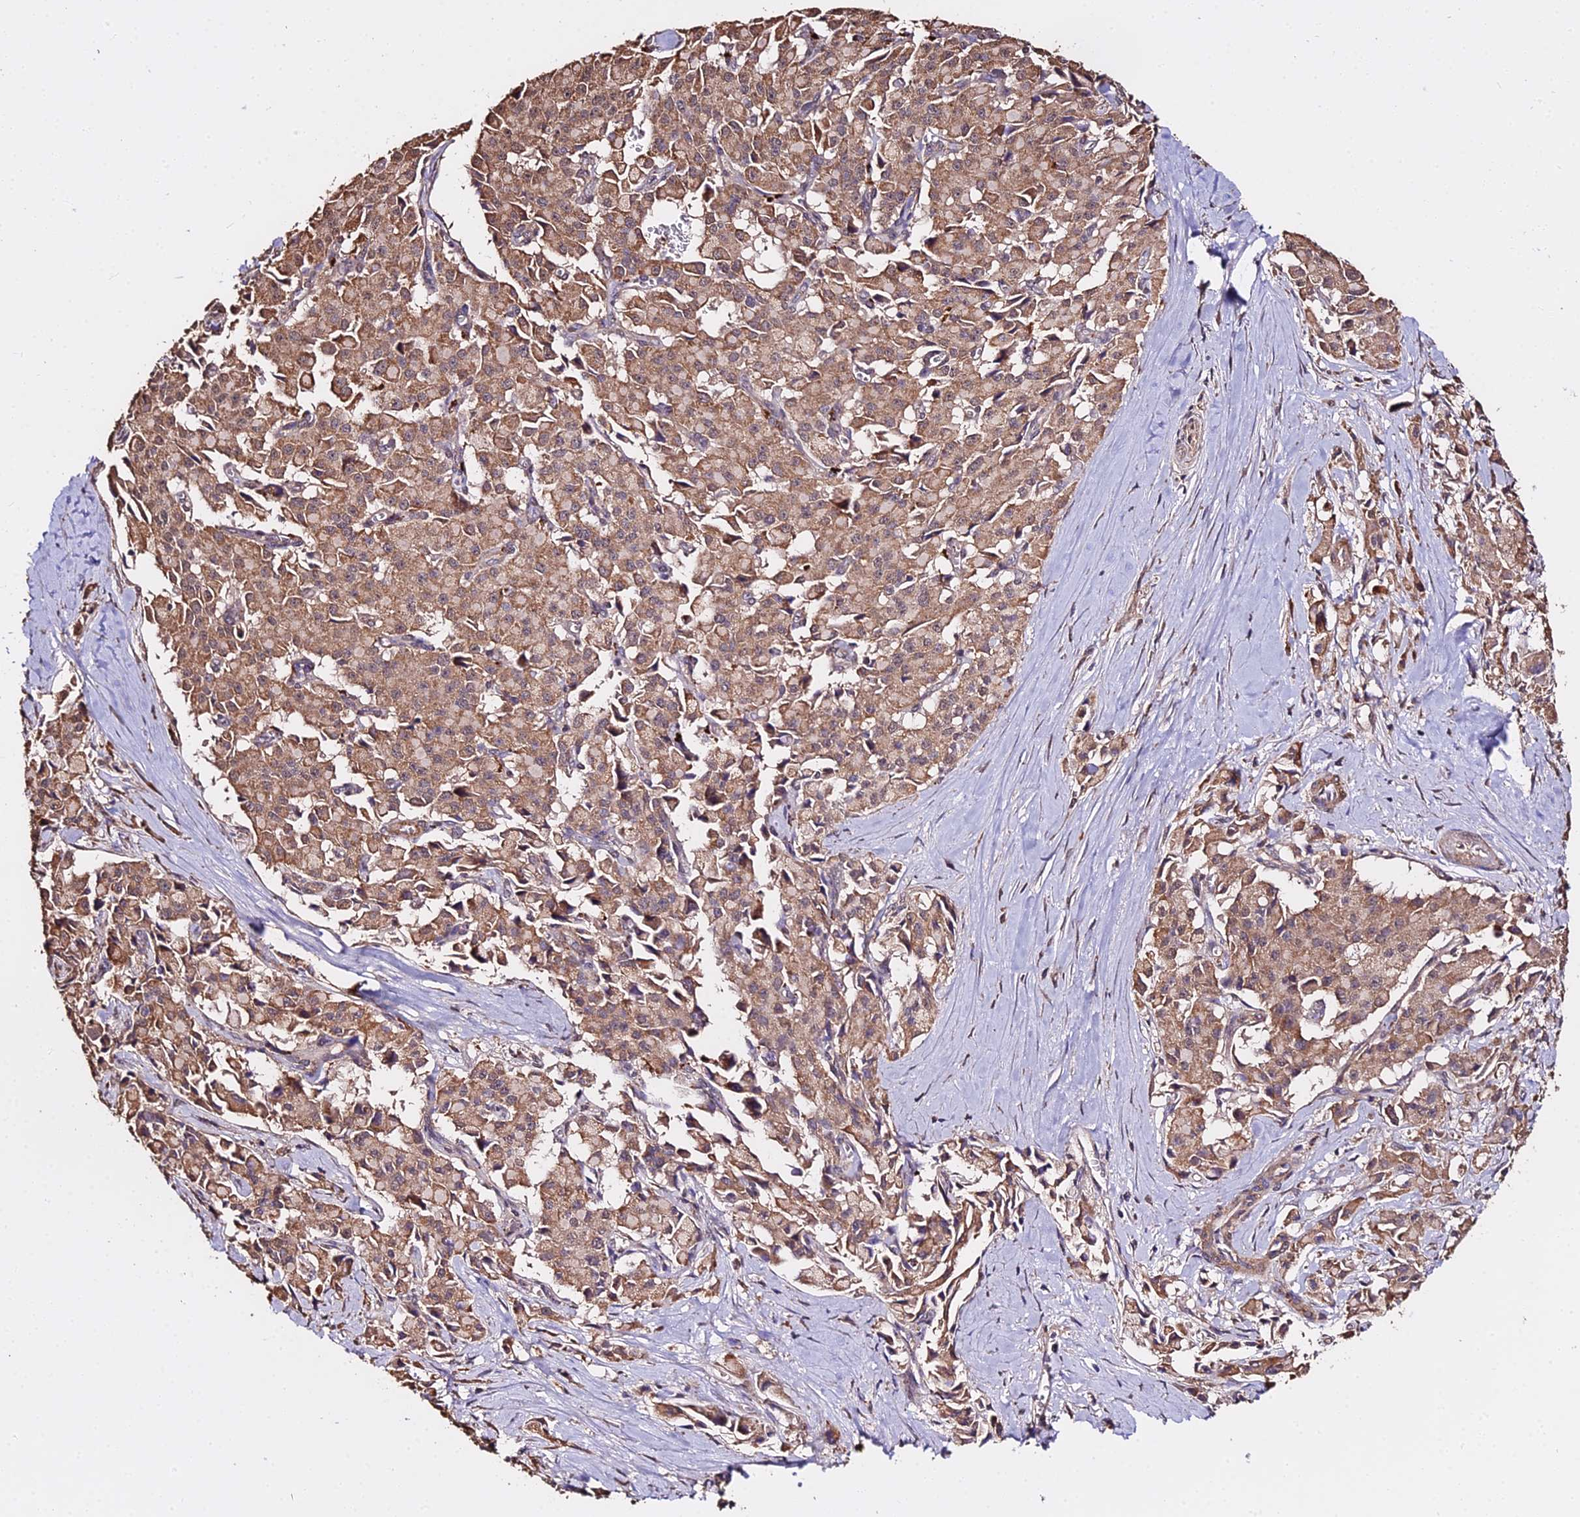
{"staining": {"intensity": "moderate", "quantity": ">75%", "location": "cytoplasmic/membranous"}, "tissue": "pancreatic cancer", "cell_type": "Tumor cells", "image_type": "cancer", "snomed": [{"axis": "morphology", "description": "Adenocarcinoma, NOS"}, {"axis": "topography", "description": "Pancreas"}], "caption": "Immunohistochemical staining of pancreatic cancer shows medium levels of moderate cytoplasmic/membranous expression in approximately >75% of tumor cells.", "gene": "METTL13", "patient": {"sex": "male", "age": 65}}